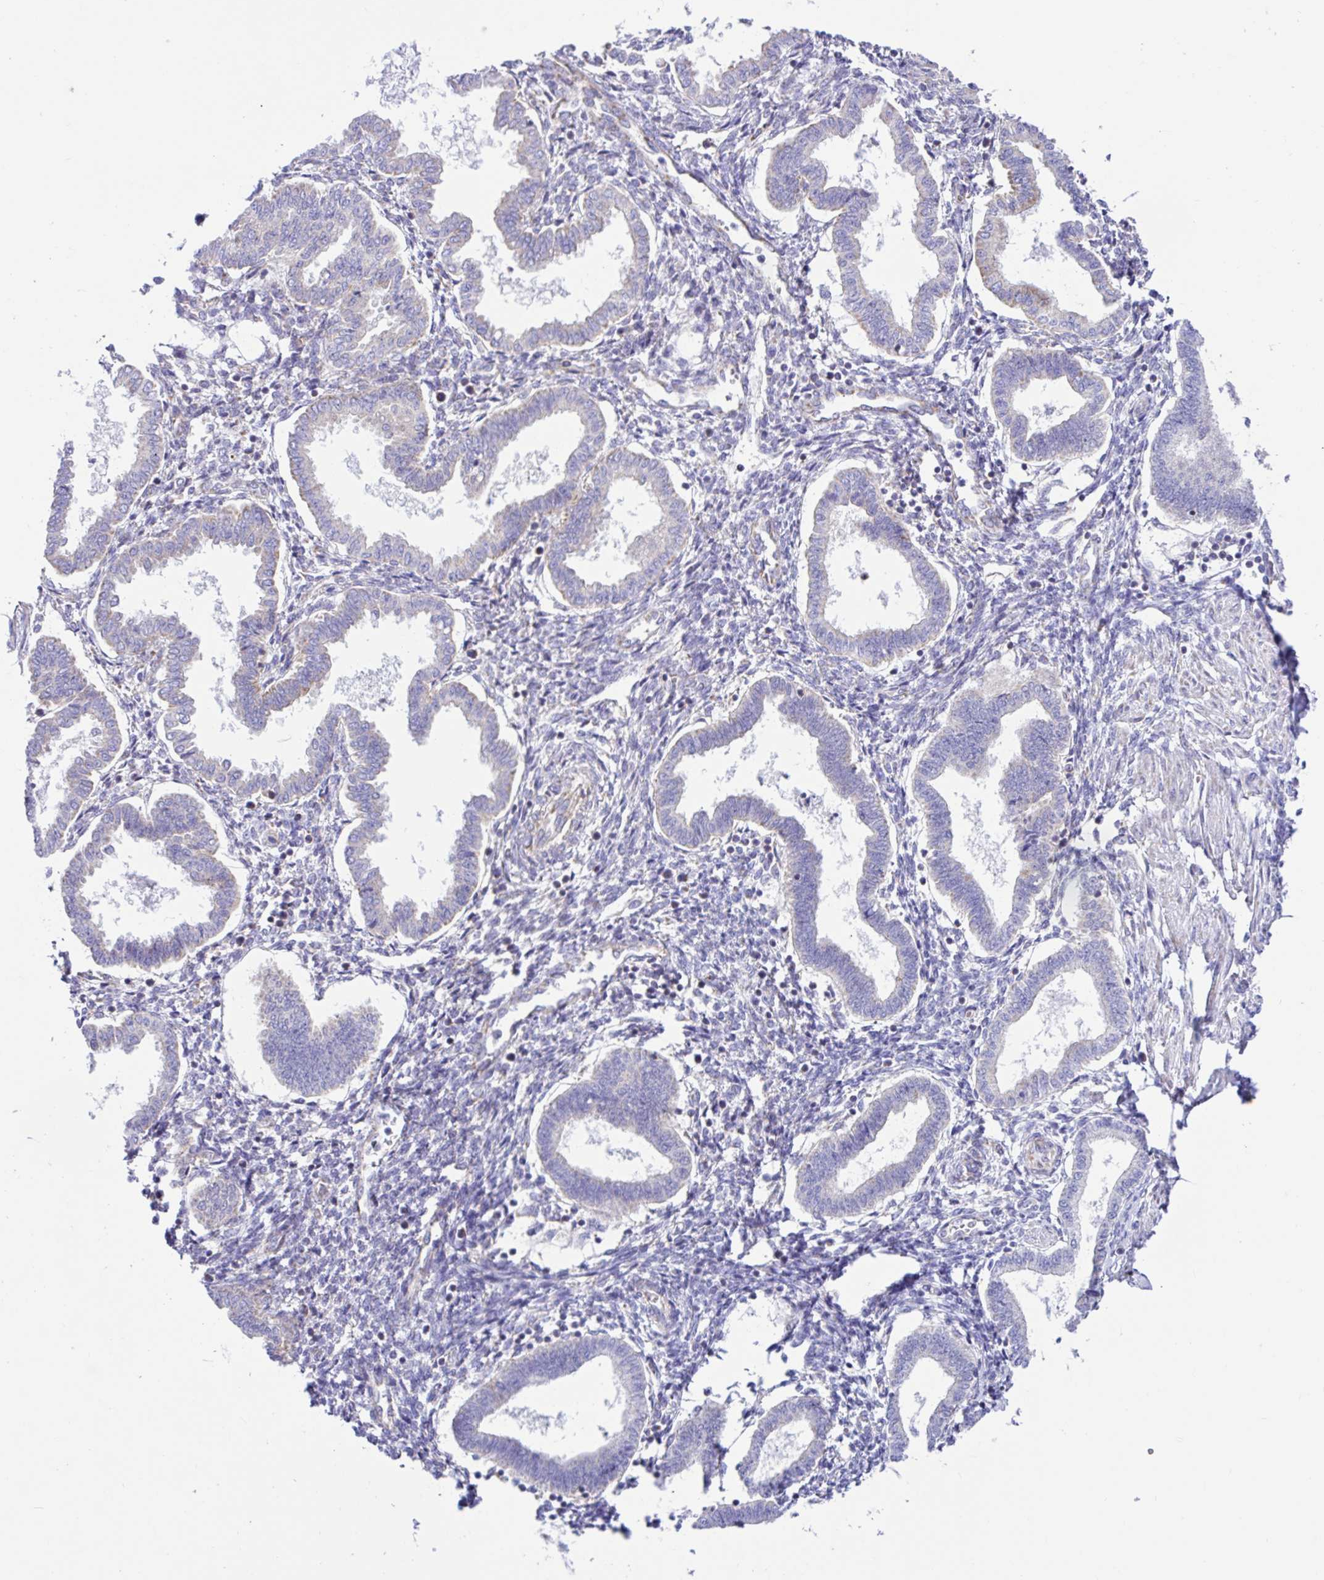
{"staining": {"intensity": "negative", "quantity": "none", "location": "none"}, "tissue": "endometrium", "cell_type": "Cells in endometrial stroma", "image_type": "normal", "snomed": [{"axis": "morphology", "description": "Normal tissue, NOS"}, {"axis": "topography", "description": "Endometrium"}], "caption": "Photomicrograph shows no significant protein expression in cells in endometrial stroma of normal endometrium. (DAB immunohistochemistry (IHC) with hematoxylin counter stain).", "gene": "NDUFS2", "patient": {"sex": "female", "age": 24}}